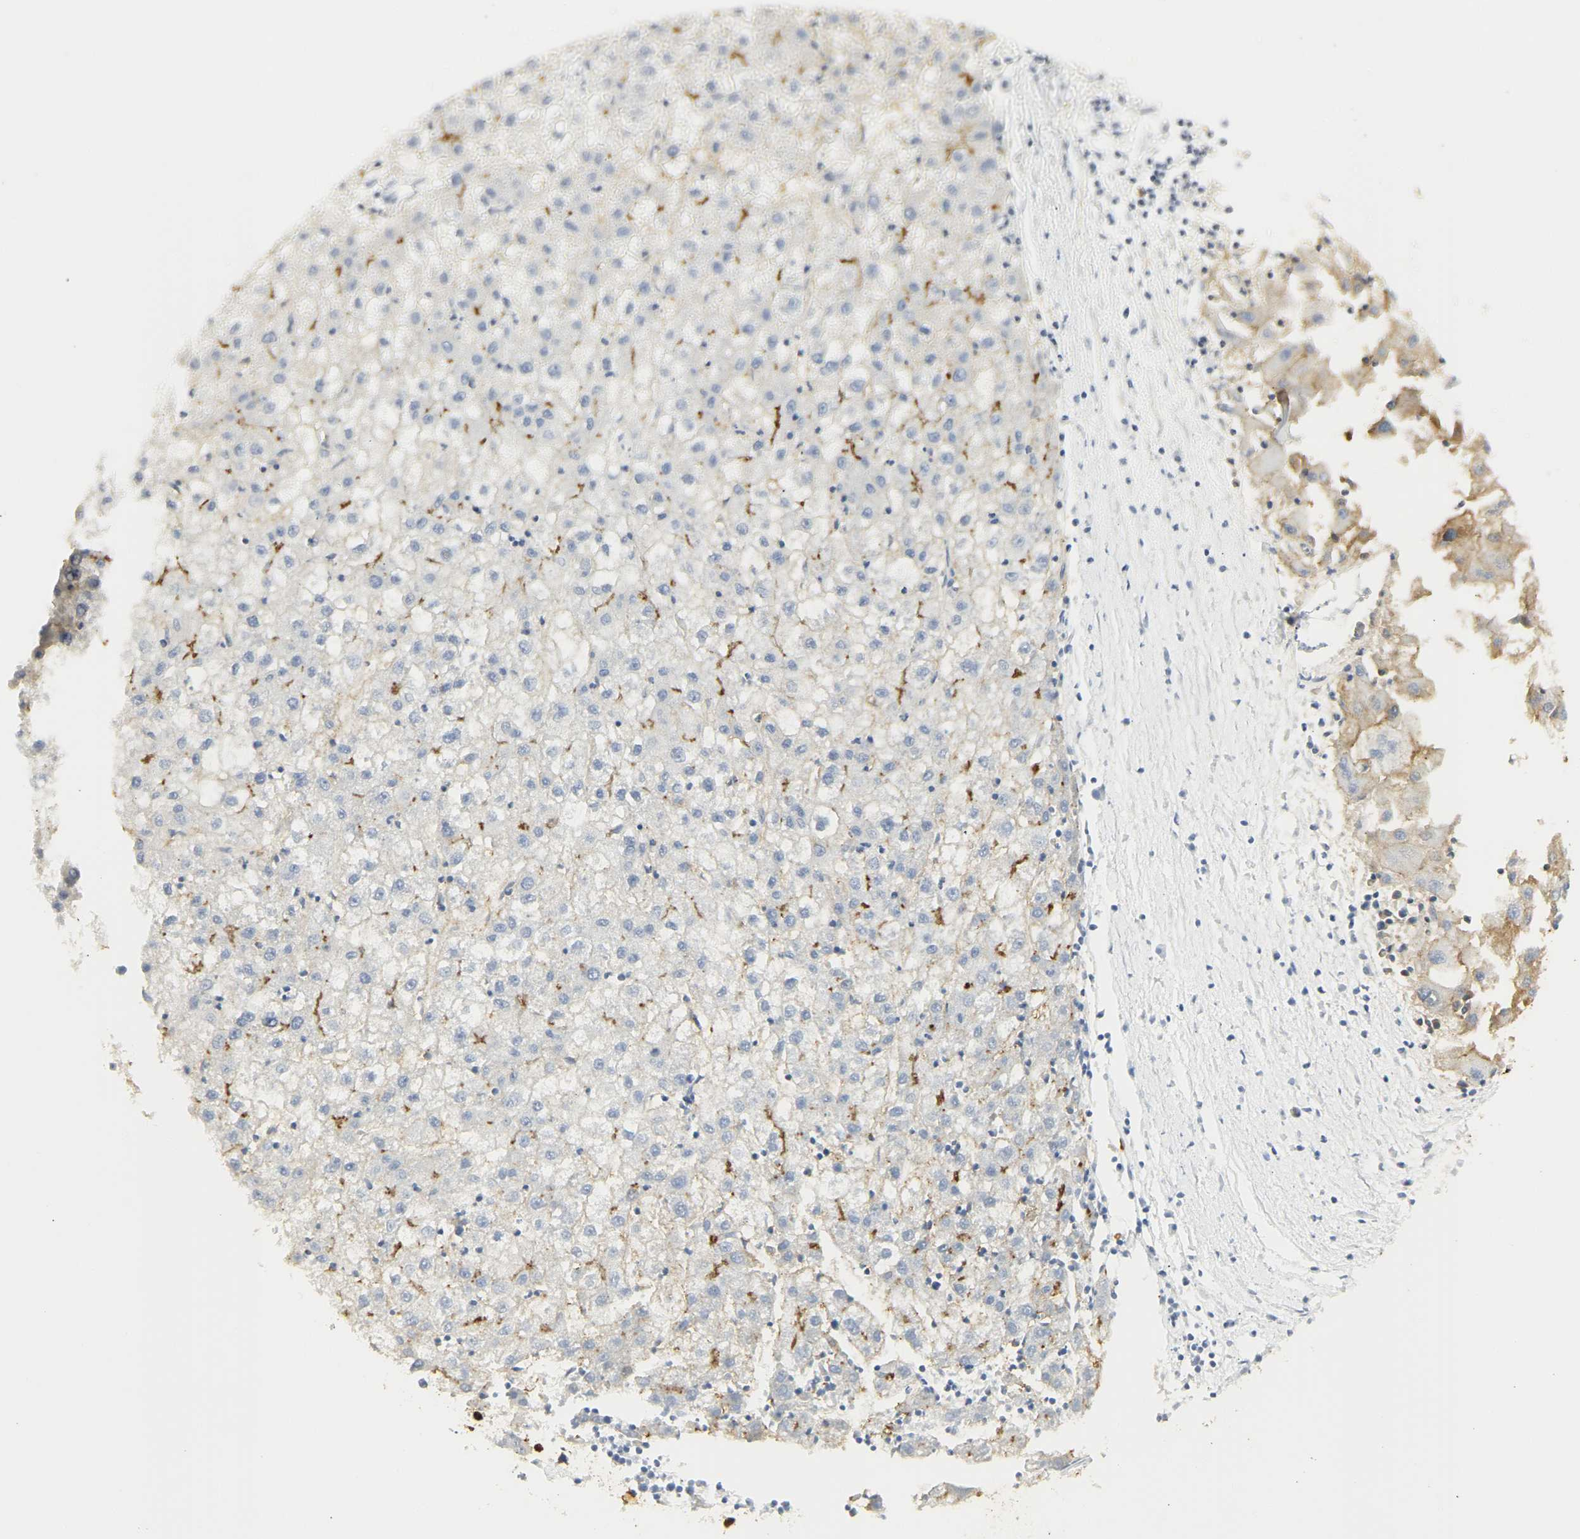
{"staining": {"intensity": "moderate", "quantity": "<25%", "location": "cytoplasmic/membranous"}, "tissue": "liver cancer", "cell_type": "Tumor cells", "image_type": "cancer", "snomed": [{"axis": "morphology", "description": "Carcinoma, Hepatocellular, NOS"}, {"axis": "topography", "description": "Liver"}], "caption": "Human liver cancer (hepatocellular carcinoma) stained with a brown dye shows moderate cytoplasmic/membranous positive positivity in approximately <25% of tumor cells.", "gene": "CEACAM5", "patient": {"sex": "male", "age": 72}}